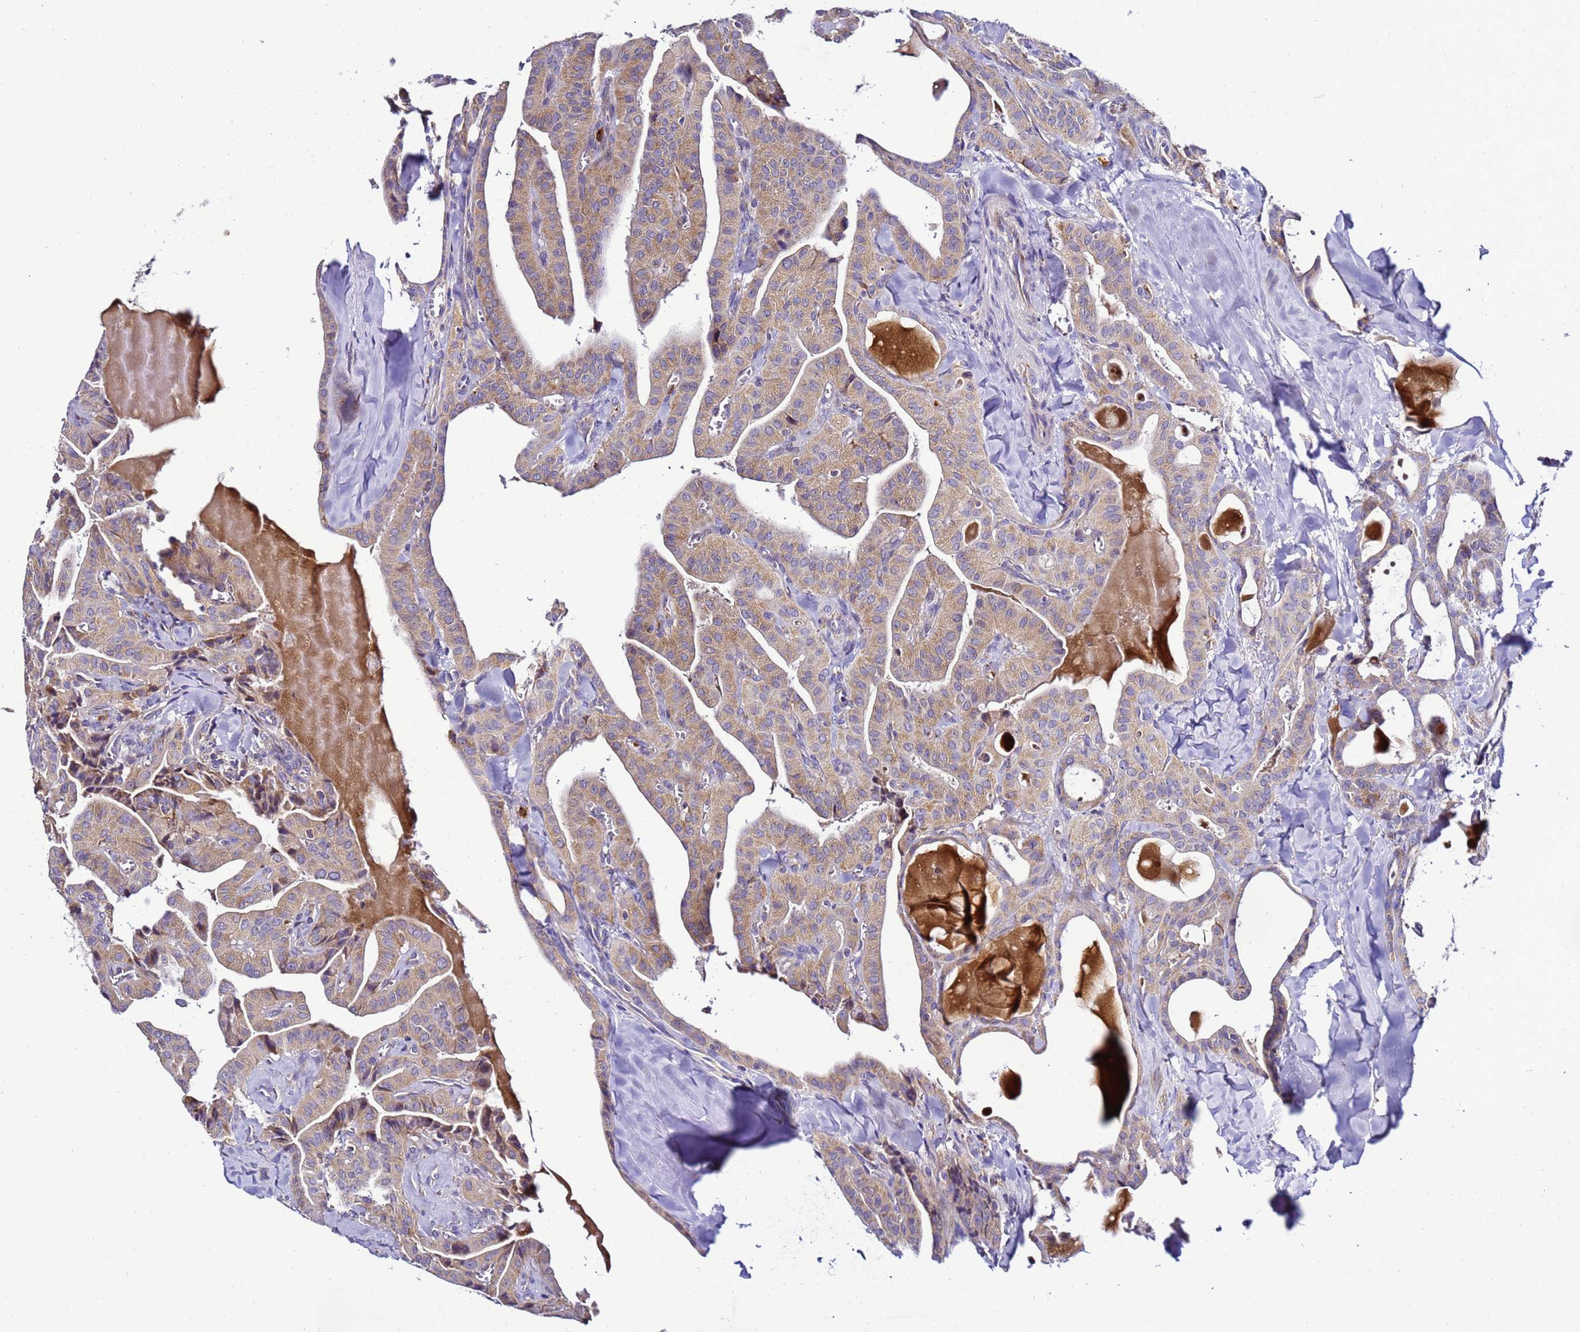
{"staining": {"intensity": "moderate", "quantity": ">75%", "location": "cytoplasmic/membranous"}, "tissue": "thyroid cancer", "cell_type": "Tumor cells", "image_type": "cancer", "snomed": [{"axis": "morphology", "description": "Papillary adenocarcinoma, NOS"}, {"axis": "topography", "description": "Thyroid gland"}], "caption": "The image shows staining of thyroid cancer, revealing moderate cytoplasmic/membranous protein staining (brown color) within tumor cells.", "gene": "HIGD2A", "patient": {"sex": "male", "age": 52}}